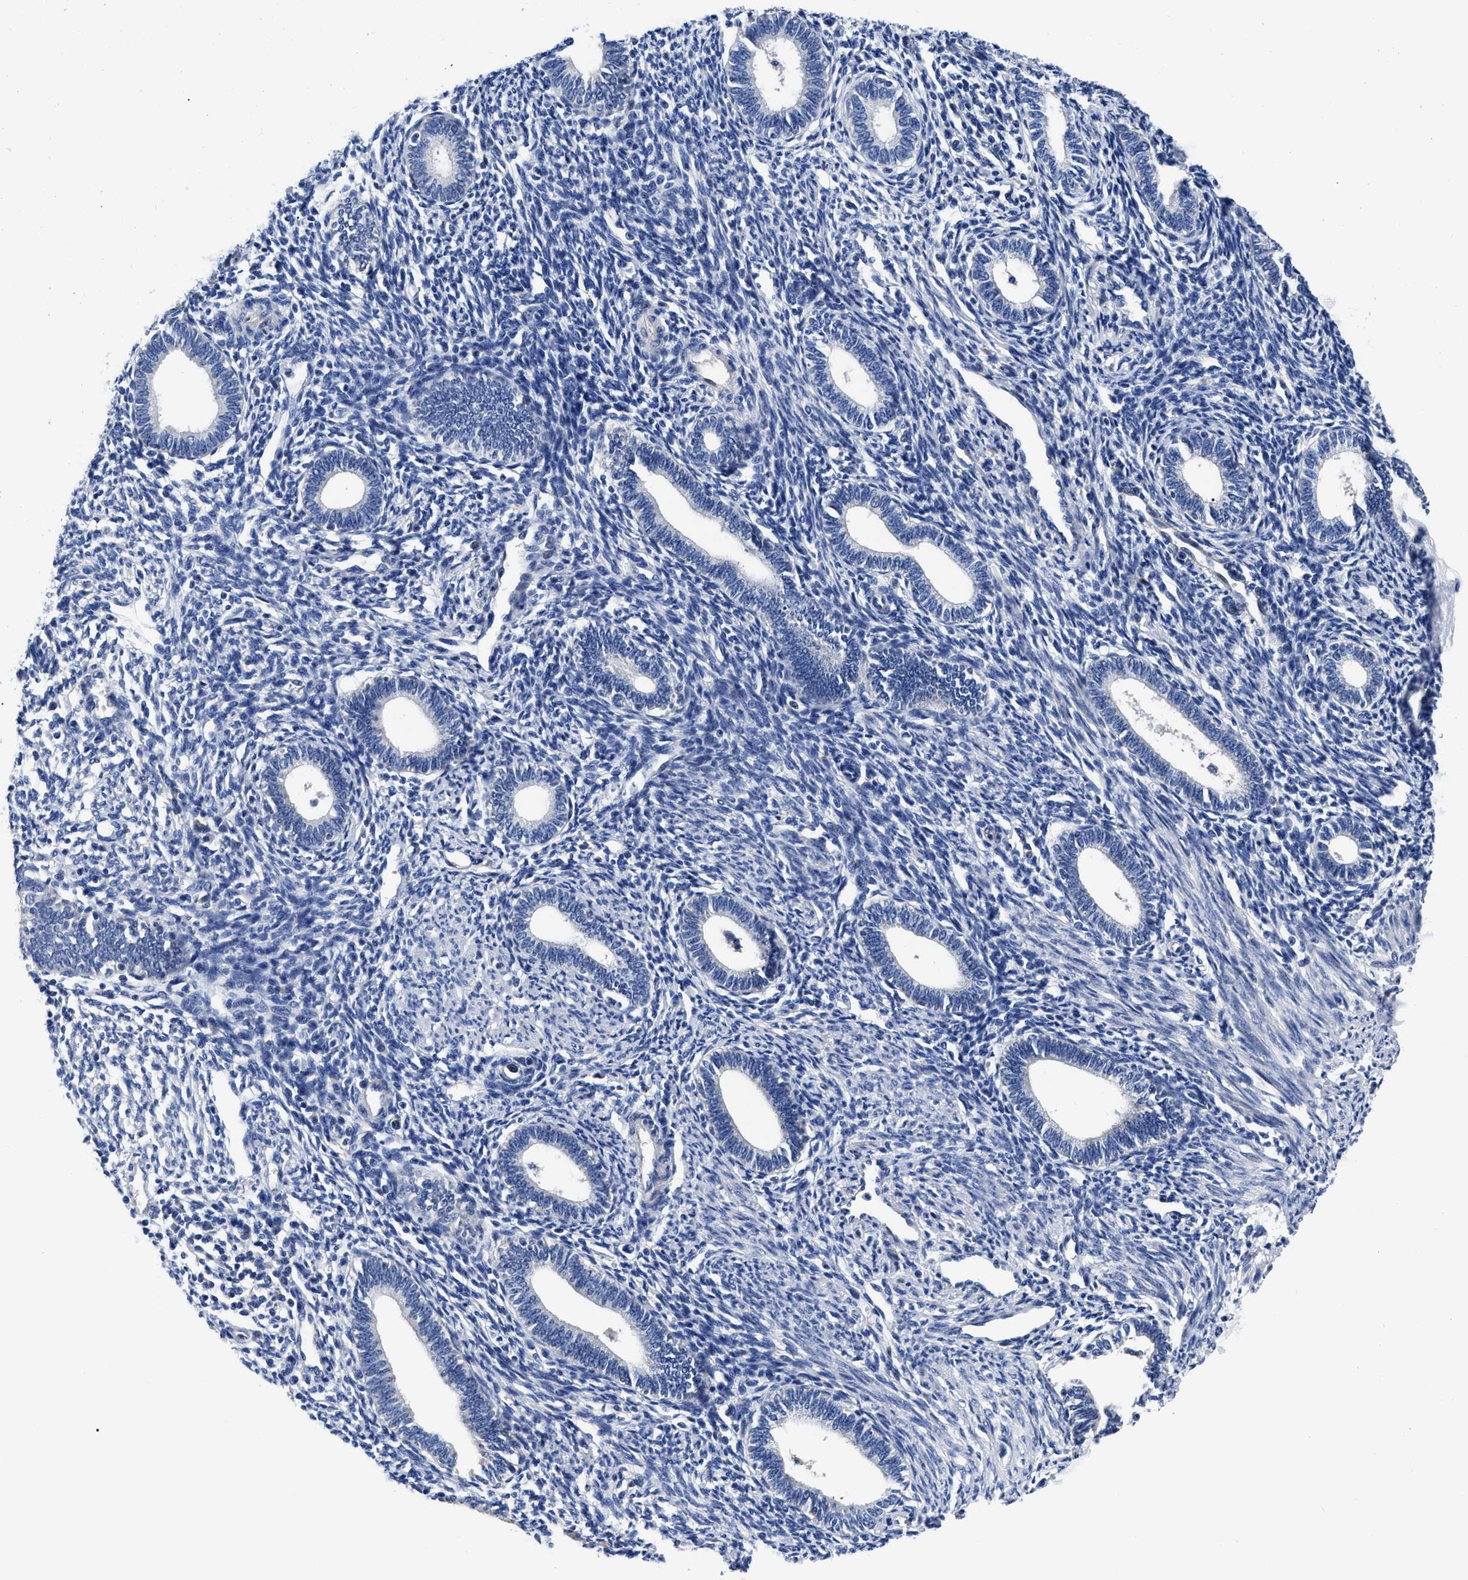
{"staining": {"intensity": "weak", "quantity": "<25%", "location": "cytoplasmic/membranous"}, "tissue": "endometrium", "cell_type": "Cells in endometrial stroma", "image_type": "normal", "snomed": [{"axis": "morphology", "description": "Normal tissue, NOS"}, {"axis": "topography", "description": "Endometrium"}], "caption": "This is an IHC micrograph of normal human endometrium. There is no positivity in cells in endometrial stroma.", "gene": "SLC35F1", "patient": {"sex": "female", "age": 41}}